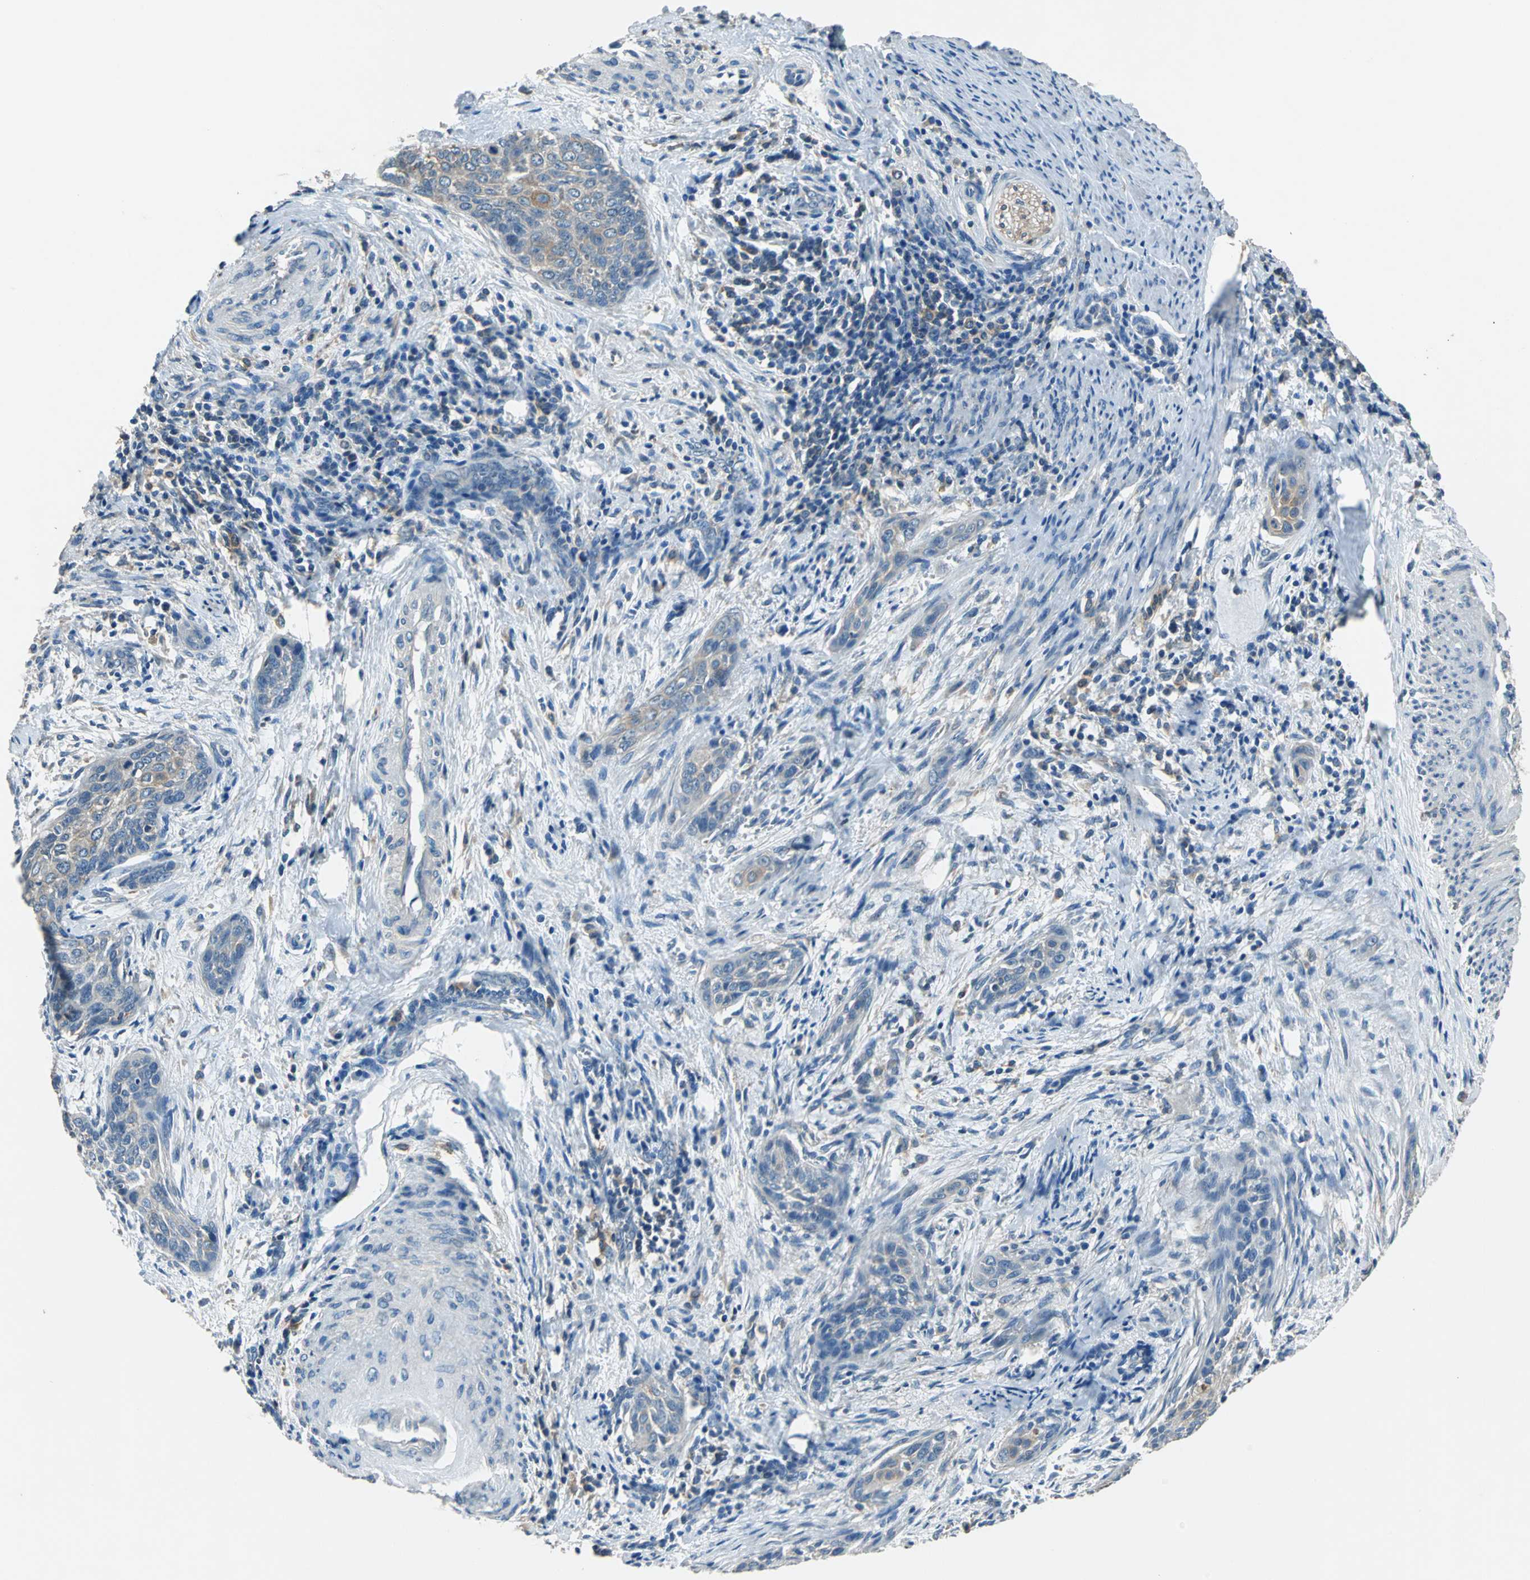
{"staining": {"intensity": "weak", "quantity": "<25%", "location": "cytoplasmic/membranous"}, "tissue": "cervical cancer", "cell_type": "Tumor cells", "image_type": "cancer", "snomed": [{"axis": "morphology", "description": "Squamous cell carcinoma, NOS"}, {"axis": "topography", "description": "Cervix"}], "caption": "Immunohistochemical staining of human cervical cancer (squamous cell carcinoma) demonstrates no significant positivity in tumor cells.", "gene": "PRKCA", "patient": {"sex": "female", "age": 33}}